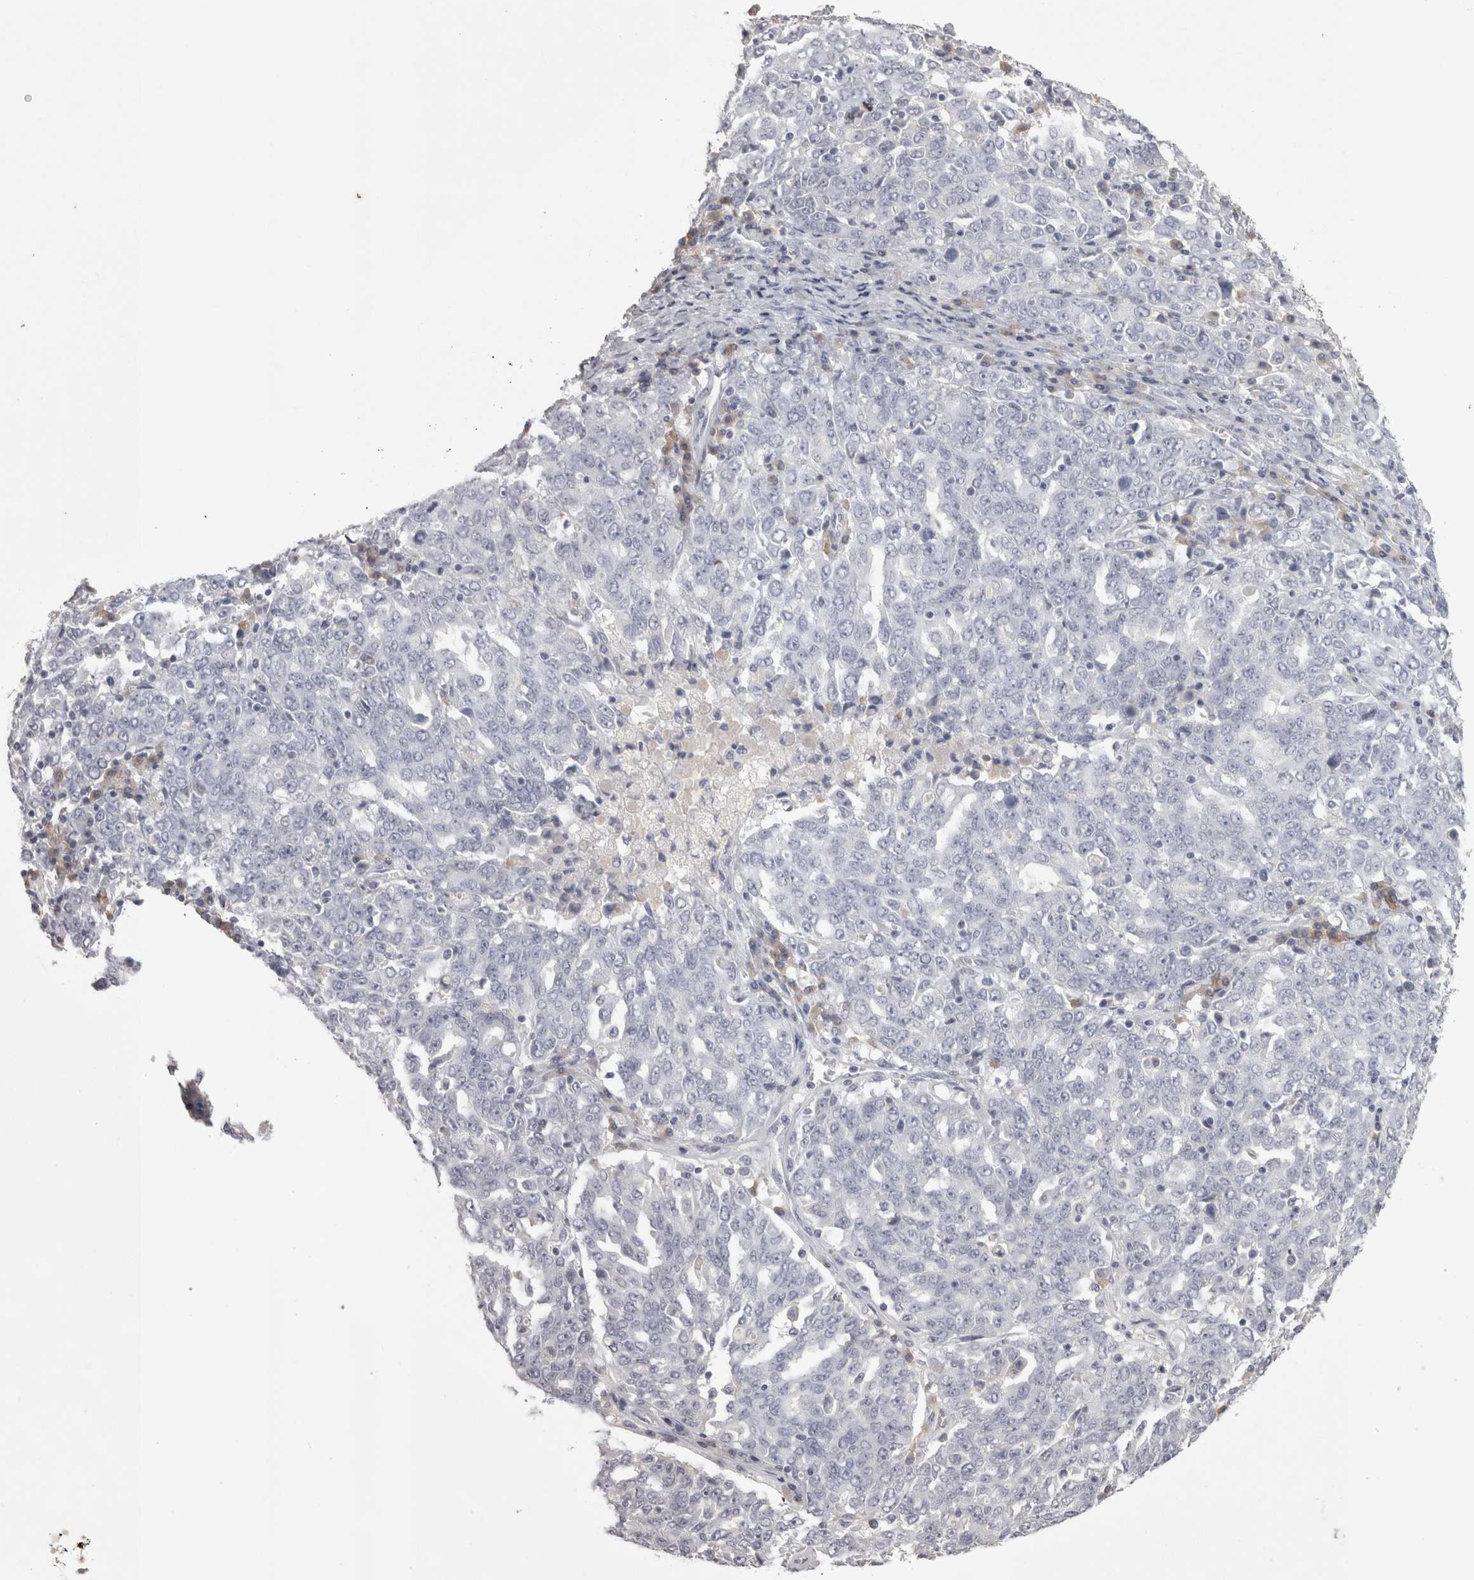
{"staining": {"intensity": "negative", "quantity": "none", "location": "none"}, "tissue": "ovarian cancer", "cell_type": "Tumor cells", "image_type": "cancer", "snomed": [{"axis": "morphology", "description": "Carcinoma, endometroid"}, {"axis": "topography", "description": "Ovary"}], "caption": "Immunohistochemical staining of human ovarian cancer (endometroid carcinoma) reveals no significant expression in tumor cells. The staining was performed using DAB to visualize the protein expression in brown, while the nuclei were stained in blue with hematoxylin (Magnification: 20x).", "gene": "LAX1", "patient": {"sex": "female", "age": 62}}